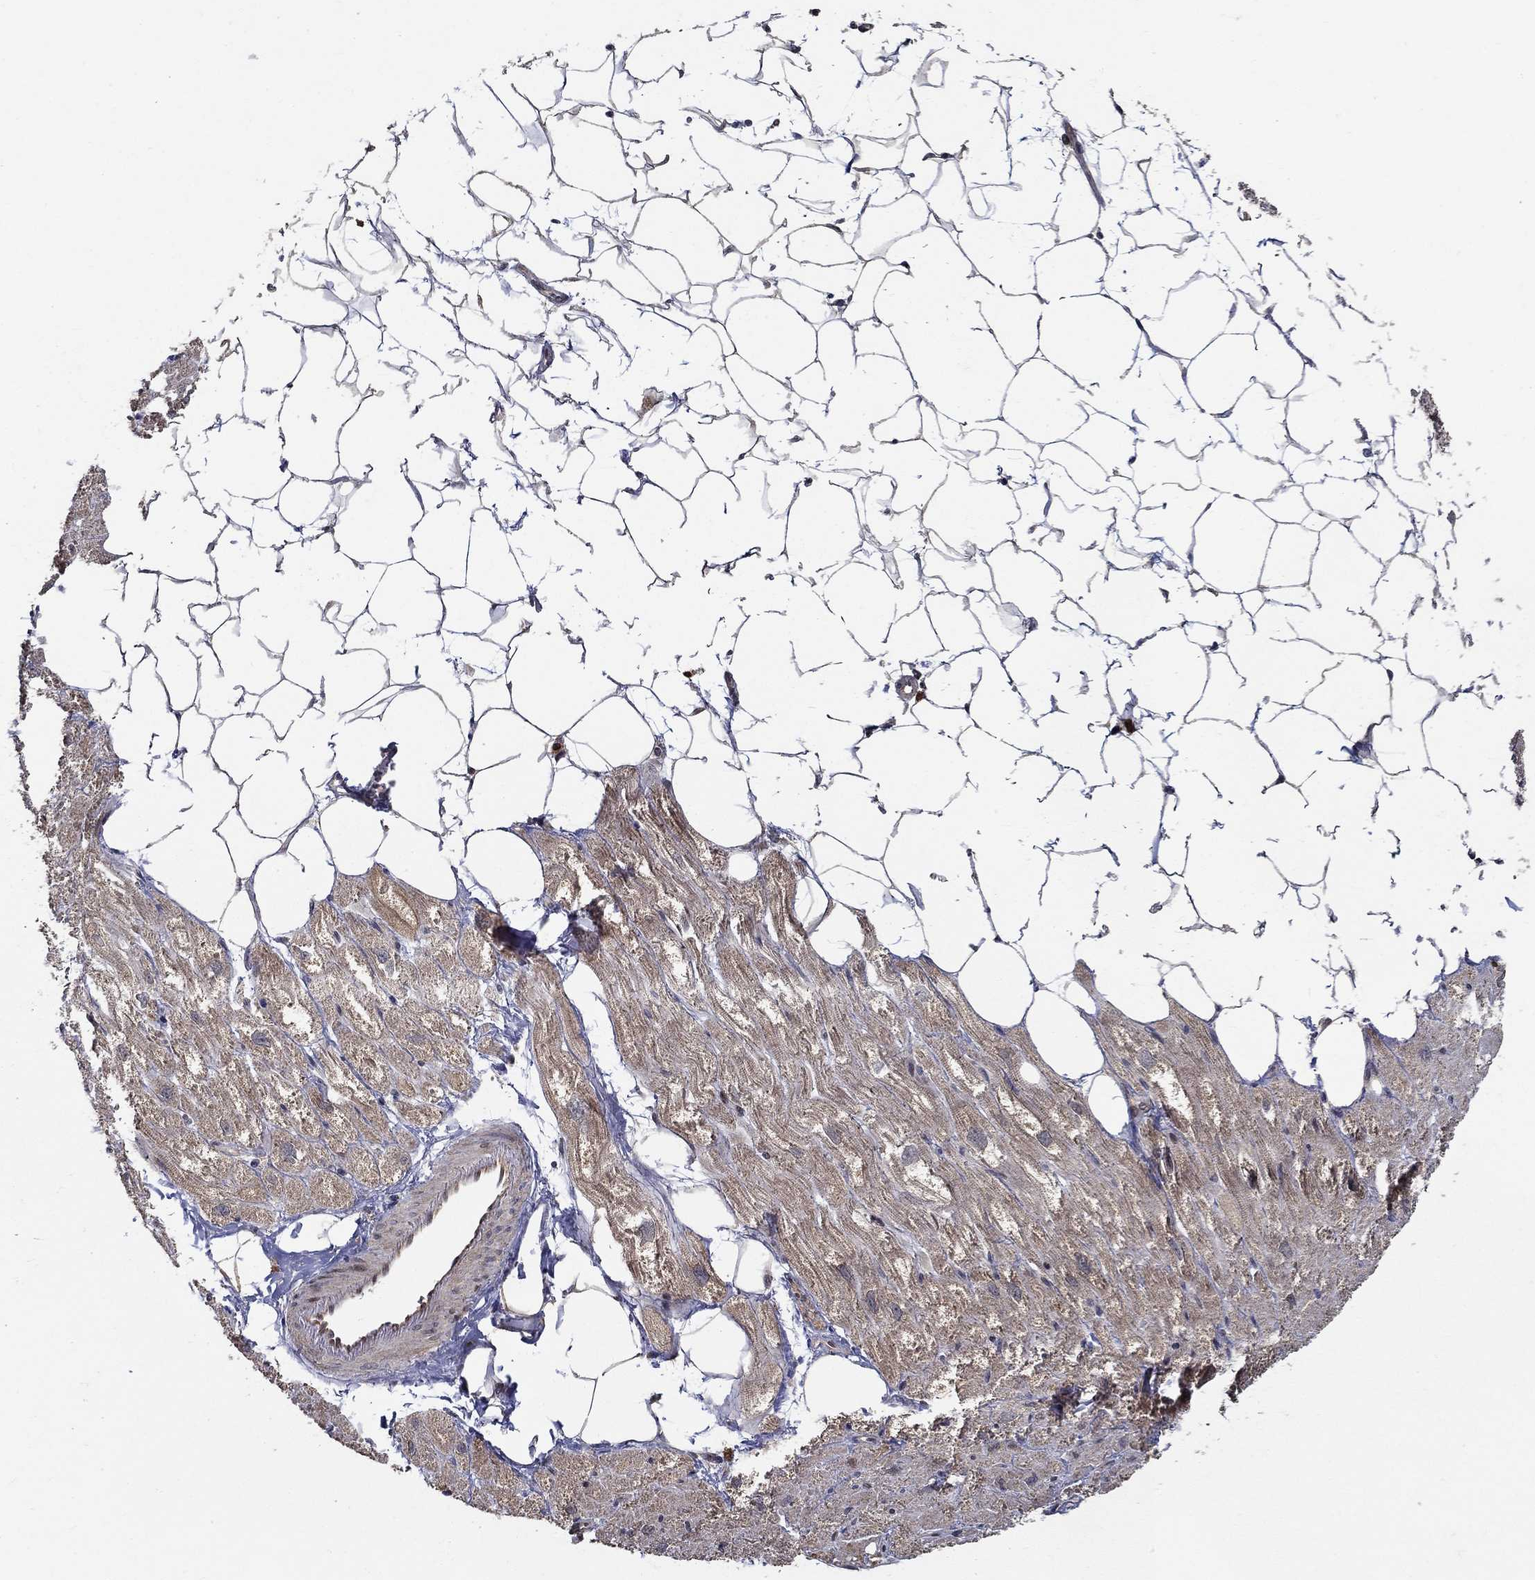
{"staining": {"intensity": "weak", "quantity": "25%-75%", "location": "cytoplasmic/membranous"}, "tissue": "heart muscle", "cell_type": "Cardiomyocytes", "image_type": "normal", "snomed": [{"axis": "morphology", "description": "Normal tissue, NOS"}, {"axis": "topography", "description": "Heart"}], "caption": "An immunohistochemistry (IHC) image of normal tissue is shown. Protein staining in brown shows weak cytoplasmic/membranous positivity in heart muscle within cardiomyocytes. (Brightfield microscopy of DAB IHC at high magnification).", "gene": "ZNF594", "patient": {"sex": "male", "age": 66}}